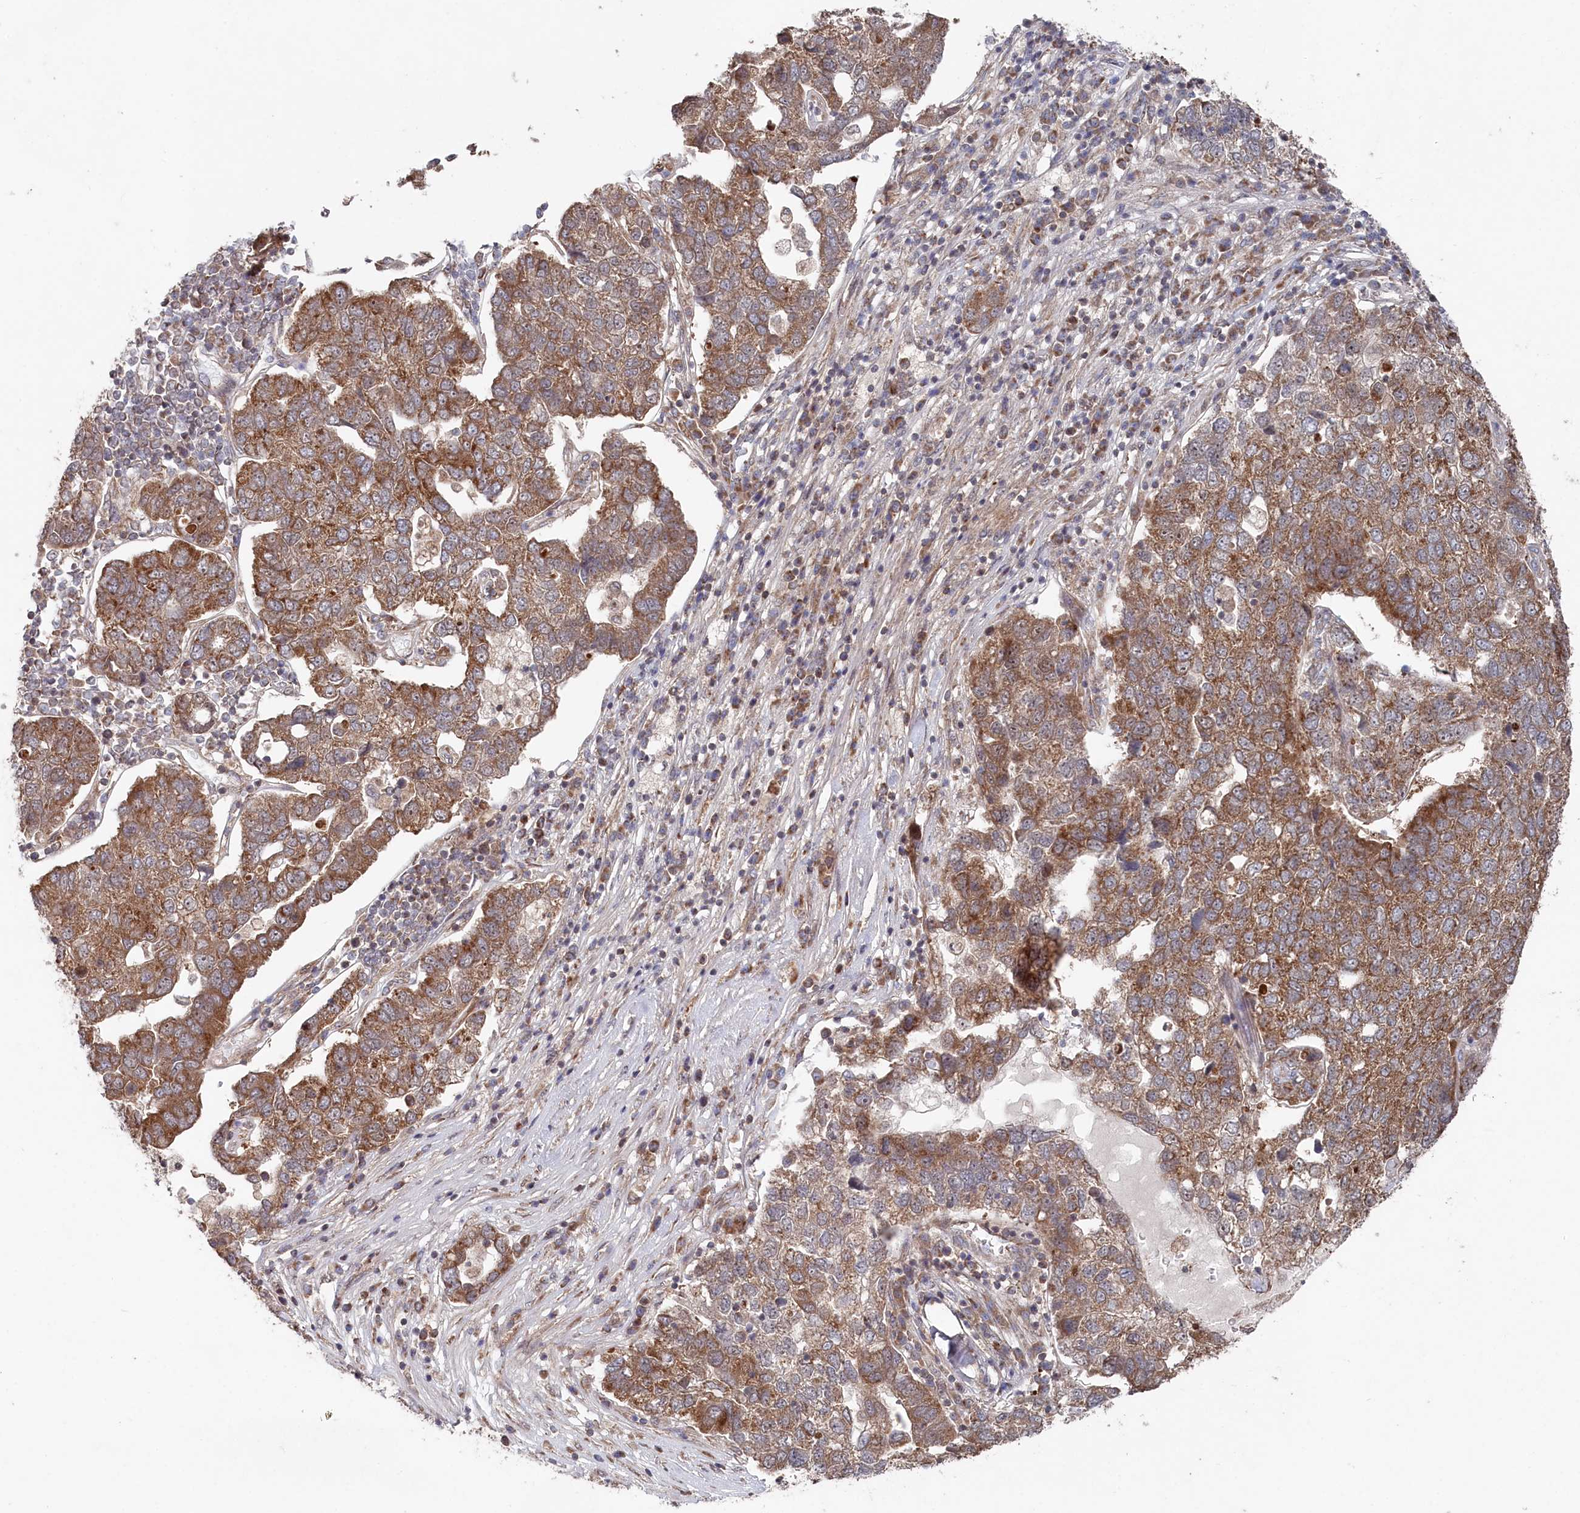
{"staining": {"intensity": "moderate", "quantity": ">75%", "location": "cytoplasmic/membranous"}, "tissue": "pancreatic cancer", "cell_type": "Tumor cells", "image_type": "cancer", "snomed": [{"axis": "morphology", "description": "Adenocarcinoma, NOS"}, {"axis": "topography", "description": "Pancreas"}], "caption": "Immunohistochemistry of human pancreatic cancer shows medium levels of moderate cytoplasmic/membranous positivity in approximately >75% of tumor cells. The staining was performed using DAB (3,3'-diaminobenzidine) to visualize the protein expression in brown, while the nuclei were stained in blue with hematoxylin (Magnification: 20x).", "gene": "WAPL", "patient": {"sex": "female", "age": 61}}